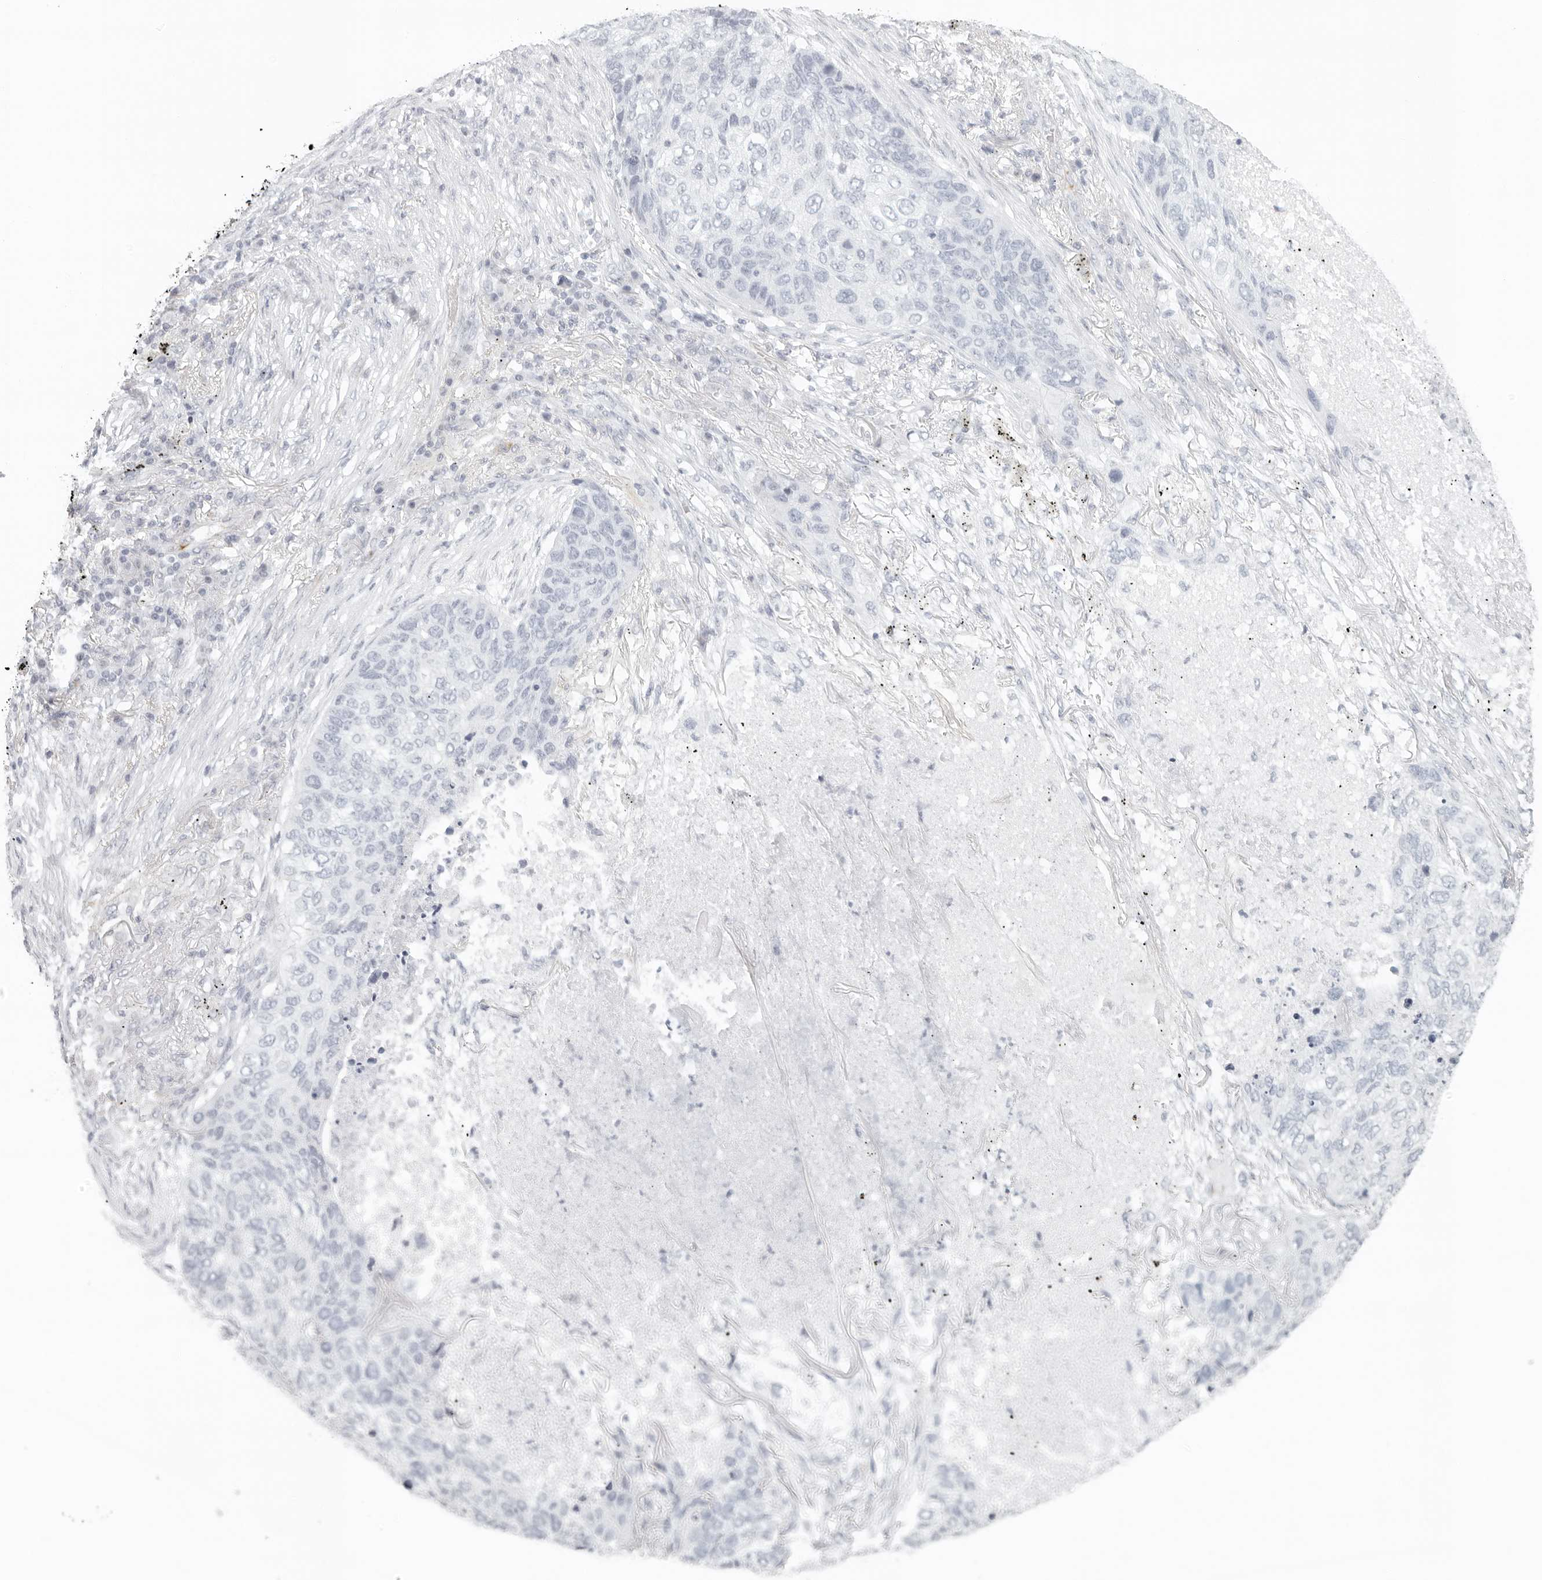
{"staining": {"intensity": "negative", "quantity": "none", "location": "none"}, "tissue": "lung cancer", "cell_type": "Tumor cells", "image_type": "cancer", "snomed": [{"axis": "morphology", "description": "Squamous cell carcinoma, NOS"}, {"axis": "topography", "description": "Lung"}], "caption": "Tumor cells show no significant protein expression in lung squamous cell carcinoma.", "gene": "RPS6KC1", "patient": {"sex": "female", "age": 63}}